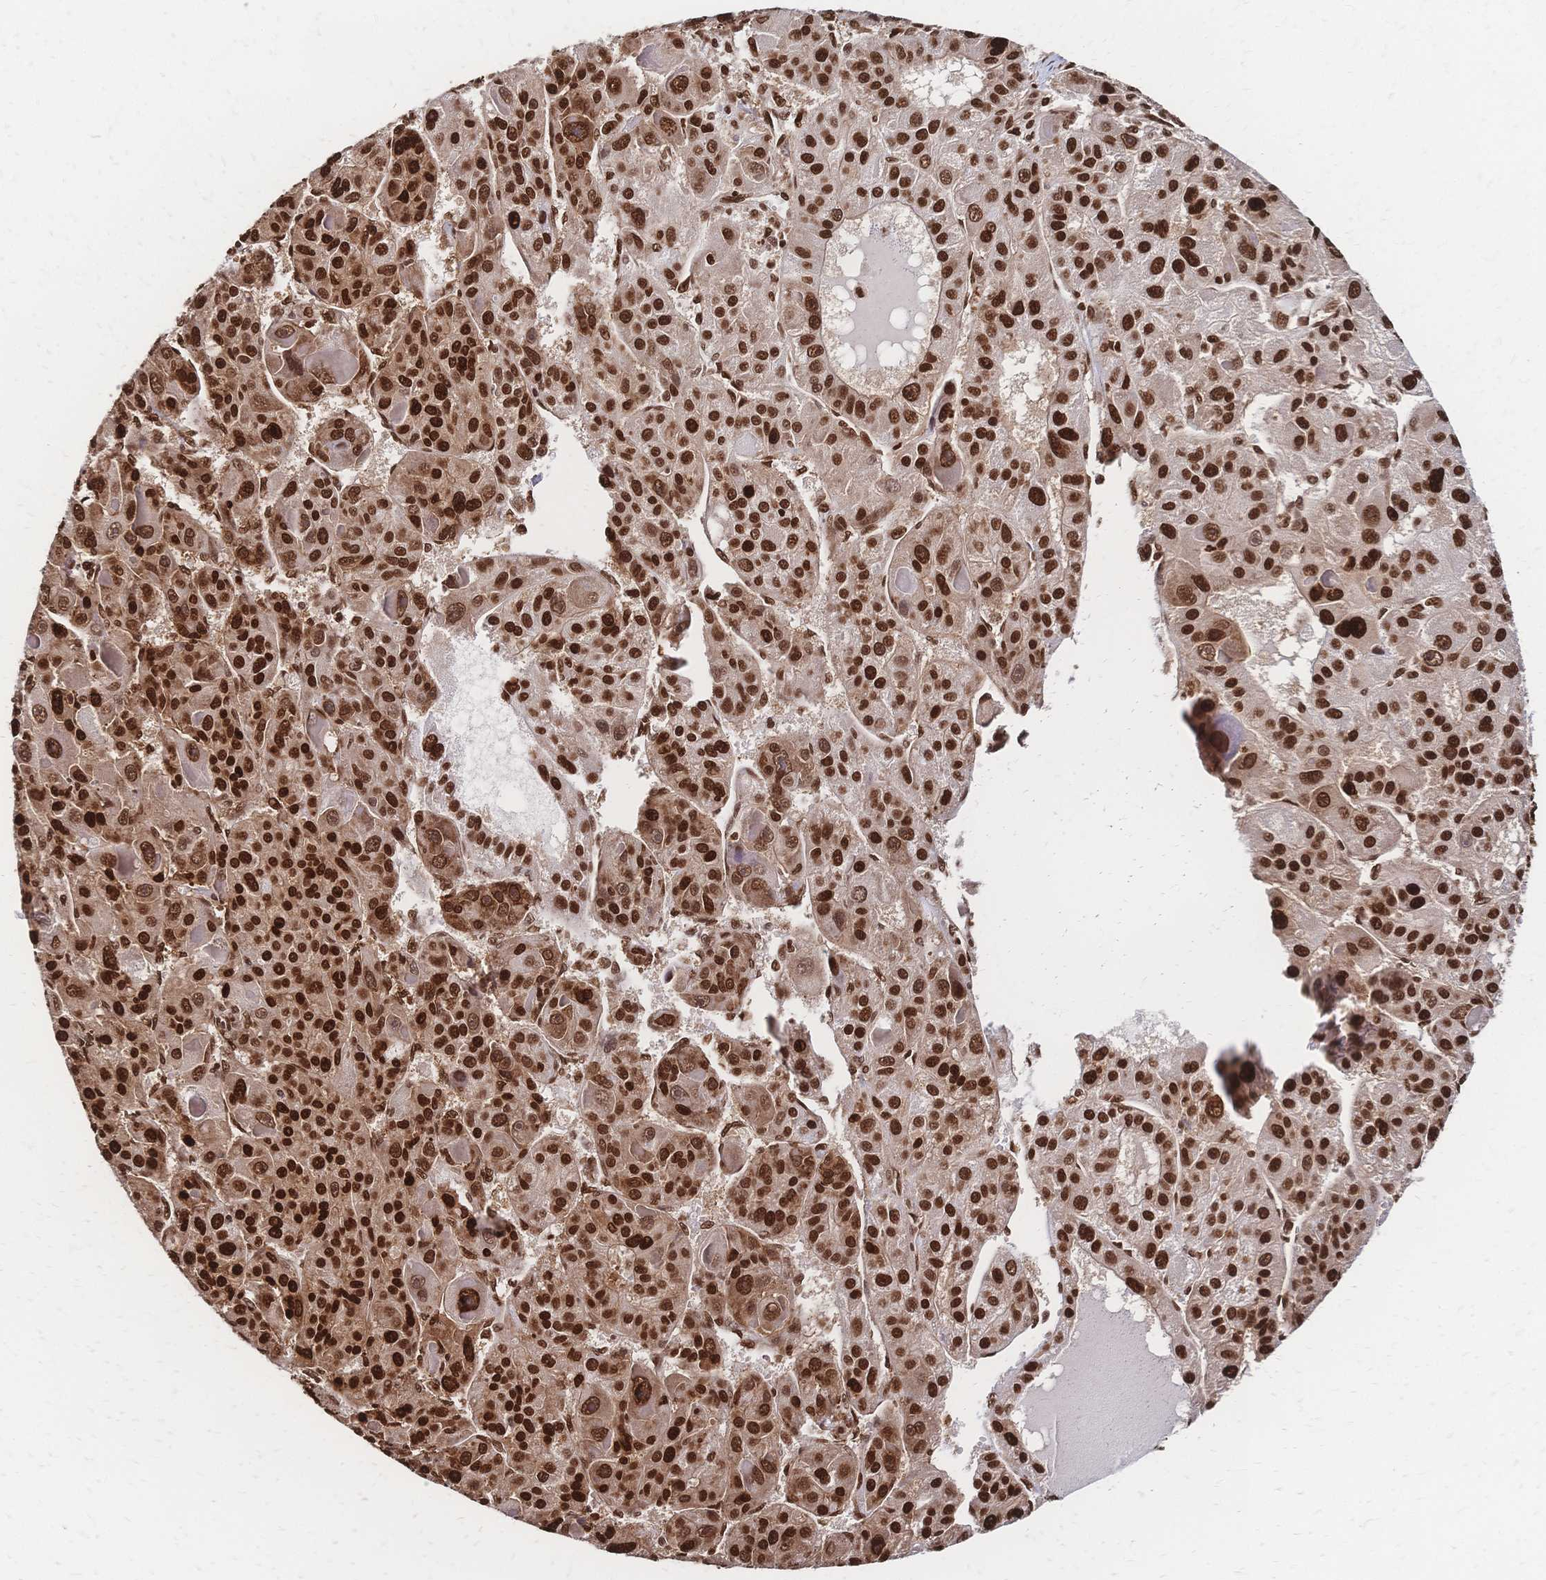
{"staining": {"intensity": "strong", "quantity": ">75%", "location": "nuclear"}, "tissue": "liver cancer", "cell_type": "Tumor cells", "image_type": "cancer", "snomed": [{"axis": "morphology", "description": "Carcinoma, Hepatocellular, NOS"}, {"axis": "topography", "description": "Liver"}], "caption": "Brown immunohistochemical staining in hepatocellular carcinoma (liver) reveals strong nuclear positivity in about >75% of tumor cells.", "gene": "HDGF", "patient": {"sex": "male", "age": 76}}